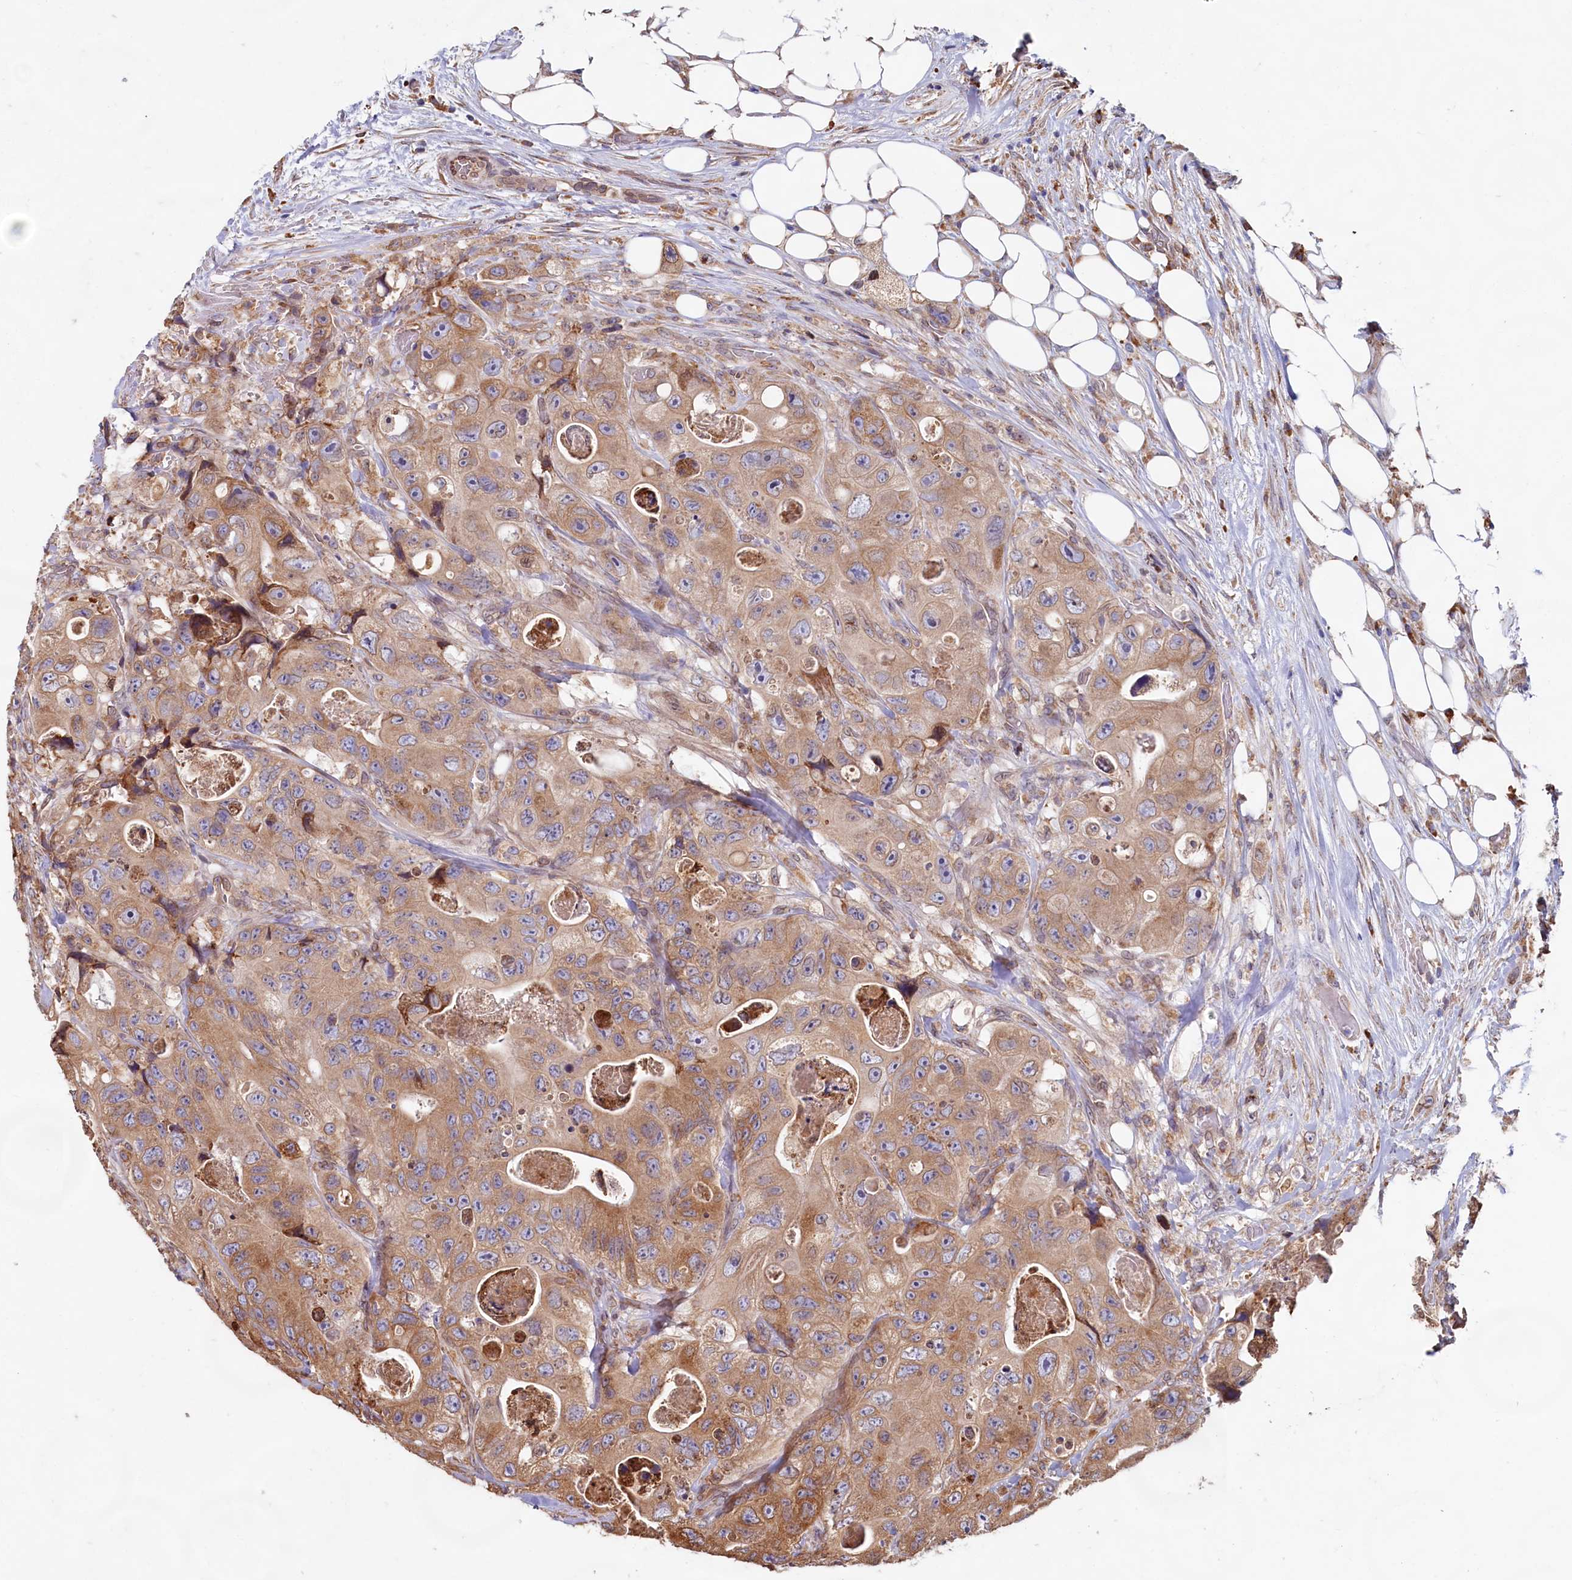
{"staining": {"intensity": "moderate", "quantity": ">75%", "location": "cytoplasmic/membranous"}, "tissue": "colorectal cancer", "cell_type": "Tumor cells", "image_type": "cancer", "snomed": [{"axis": "morphology", "description": "Adenocarcinoma, NOS"}, {"axis": "topography", "description": "Colon"}], "caption": "This is an image of immunohistochemistry staining of colorectal cancer (adenocarcinoma), which shows moderate expression in the cytoplasmic/membranous of tumor cells.", "gene": "TBC1D19", "patient": {"sex": "female", "age": 46}}